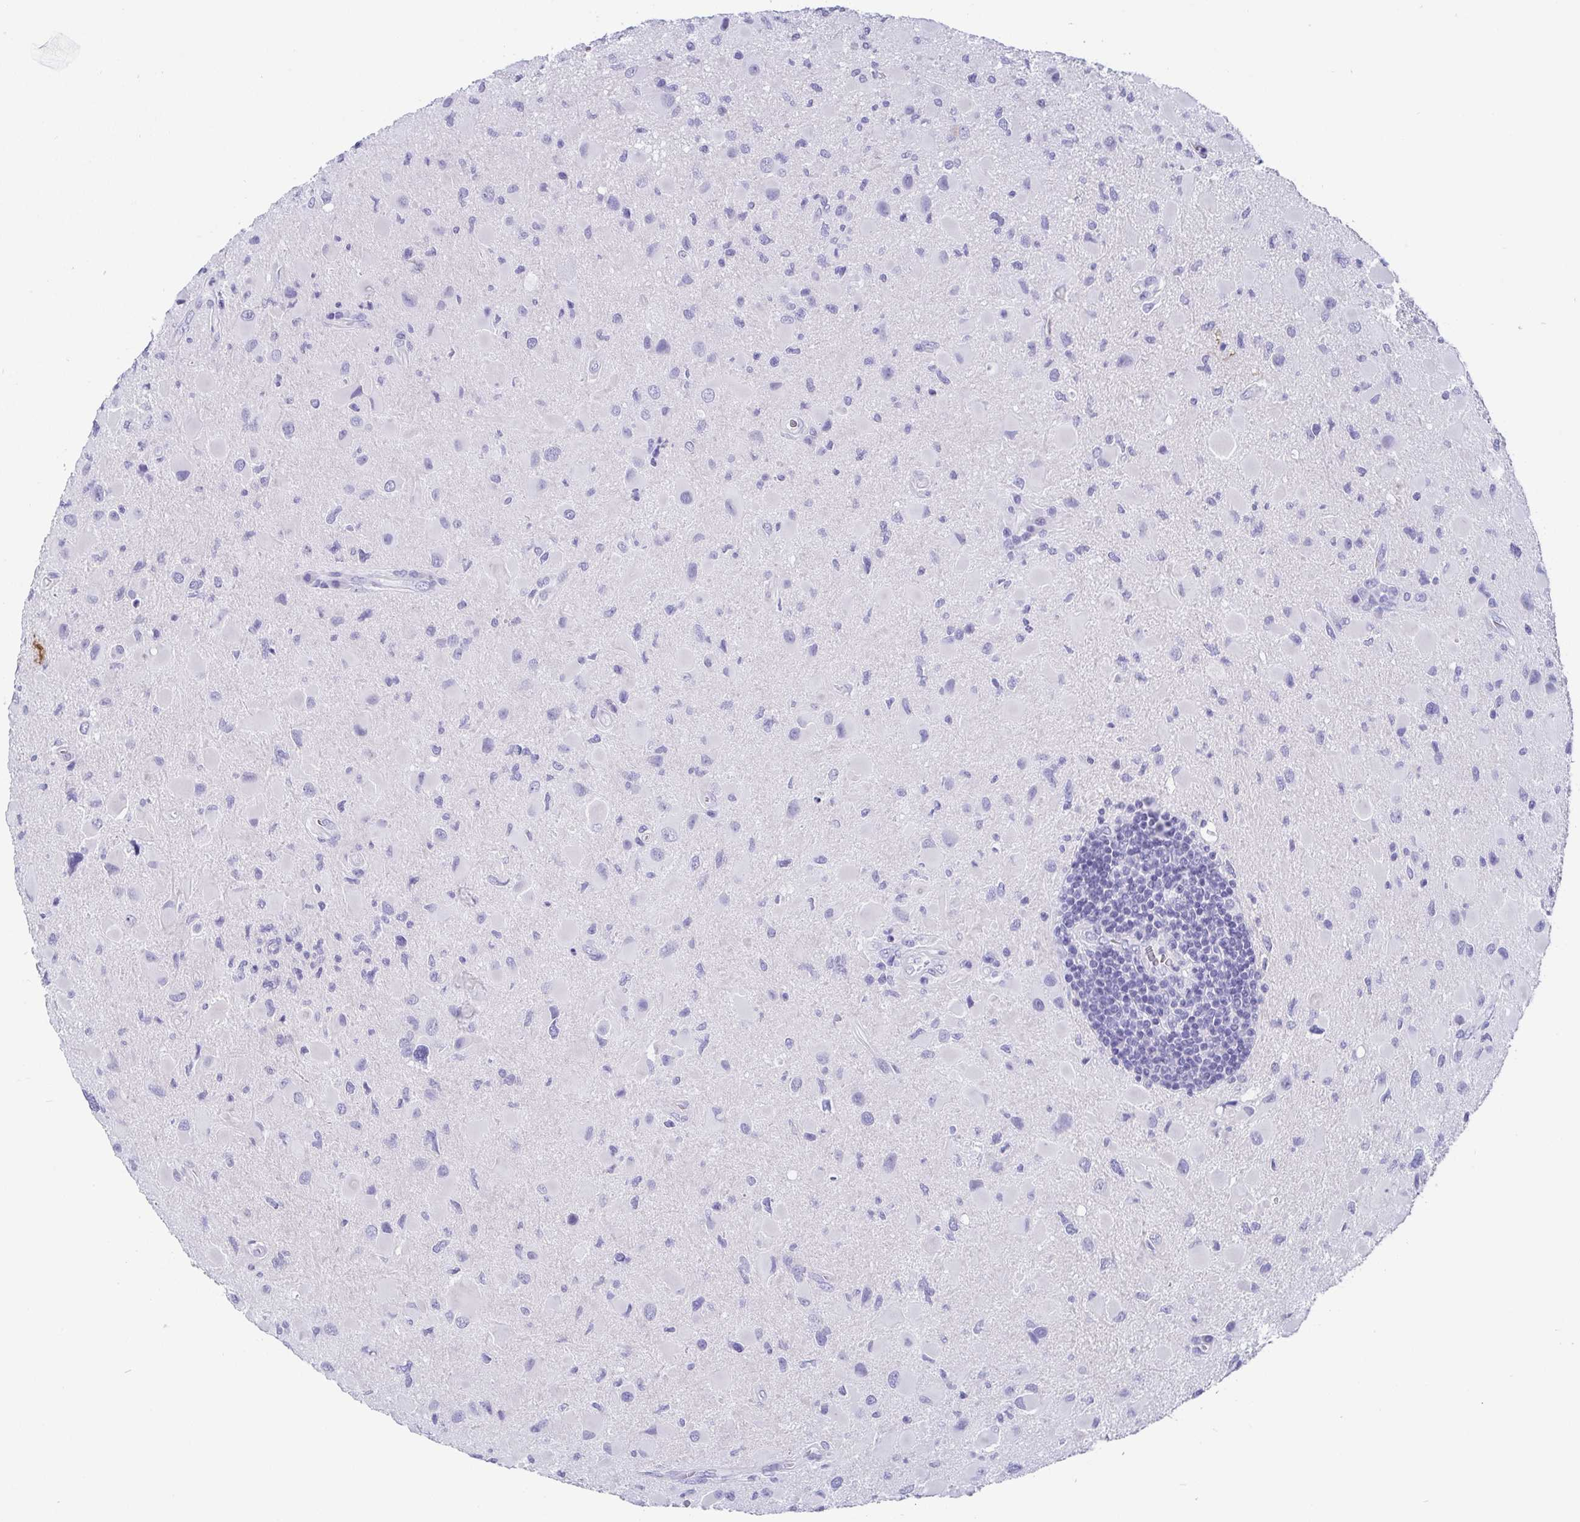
{"staining": {"intensity": "negative", "quantity": "none", "location": "none"}, "tissue": "glioma", "cell_type": "Tumor cells", "image_type": "cancer", "snomed": [{"axis": "morphology", "description": "Glioma, malignant, Low grade"}, {"axis": "topography", "description": "Brain"}], "caption": "Immunohistochemical staining of human glioma demonstrates no significant positivity in tumor cells.", "gene": "SCGN", "patient": {"sex": "female", "age": 32}}